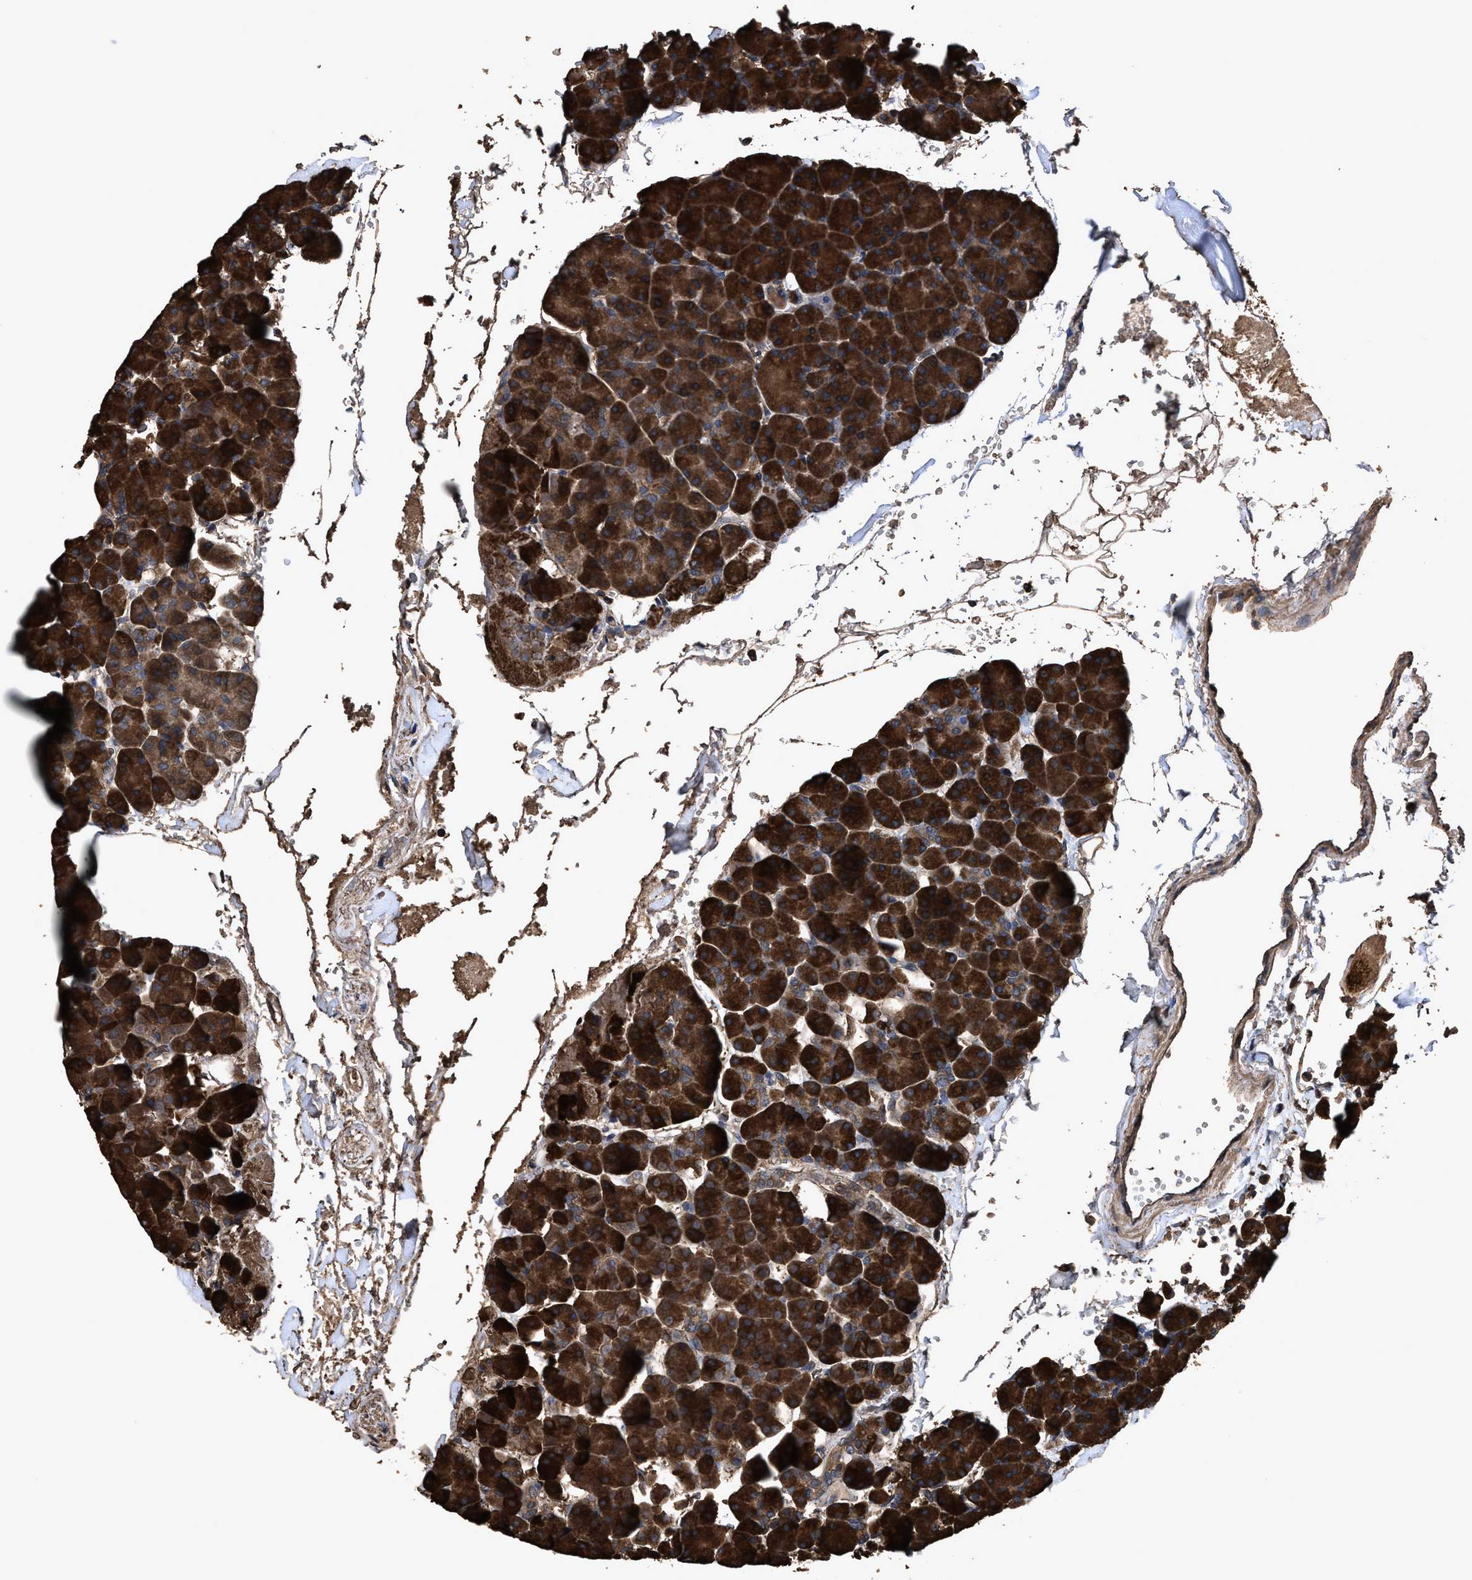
{"staining": {"intensity": "strong", "quantity": ">75%", "location": "cytoplasmic/membranous"}, "tissue": "pancreas", "cell_type": "Exocrine glandular cells", "image_type": "normal", "snomed": [{"axis": "morphology", "description": "Normal tissue, NOS"}, {"axis": "topography", "description": "Pancreas"}], "caption": "Exocrine glandular cells display strong cytoplasmic/membranous staining in about >75% of cells in normal pancreas.", "gene": "ZMYND19", "patient": {"sex": "male", "age": 35}}